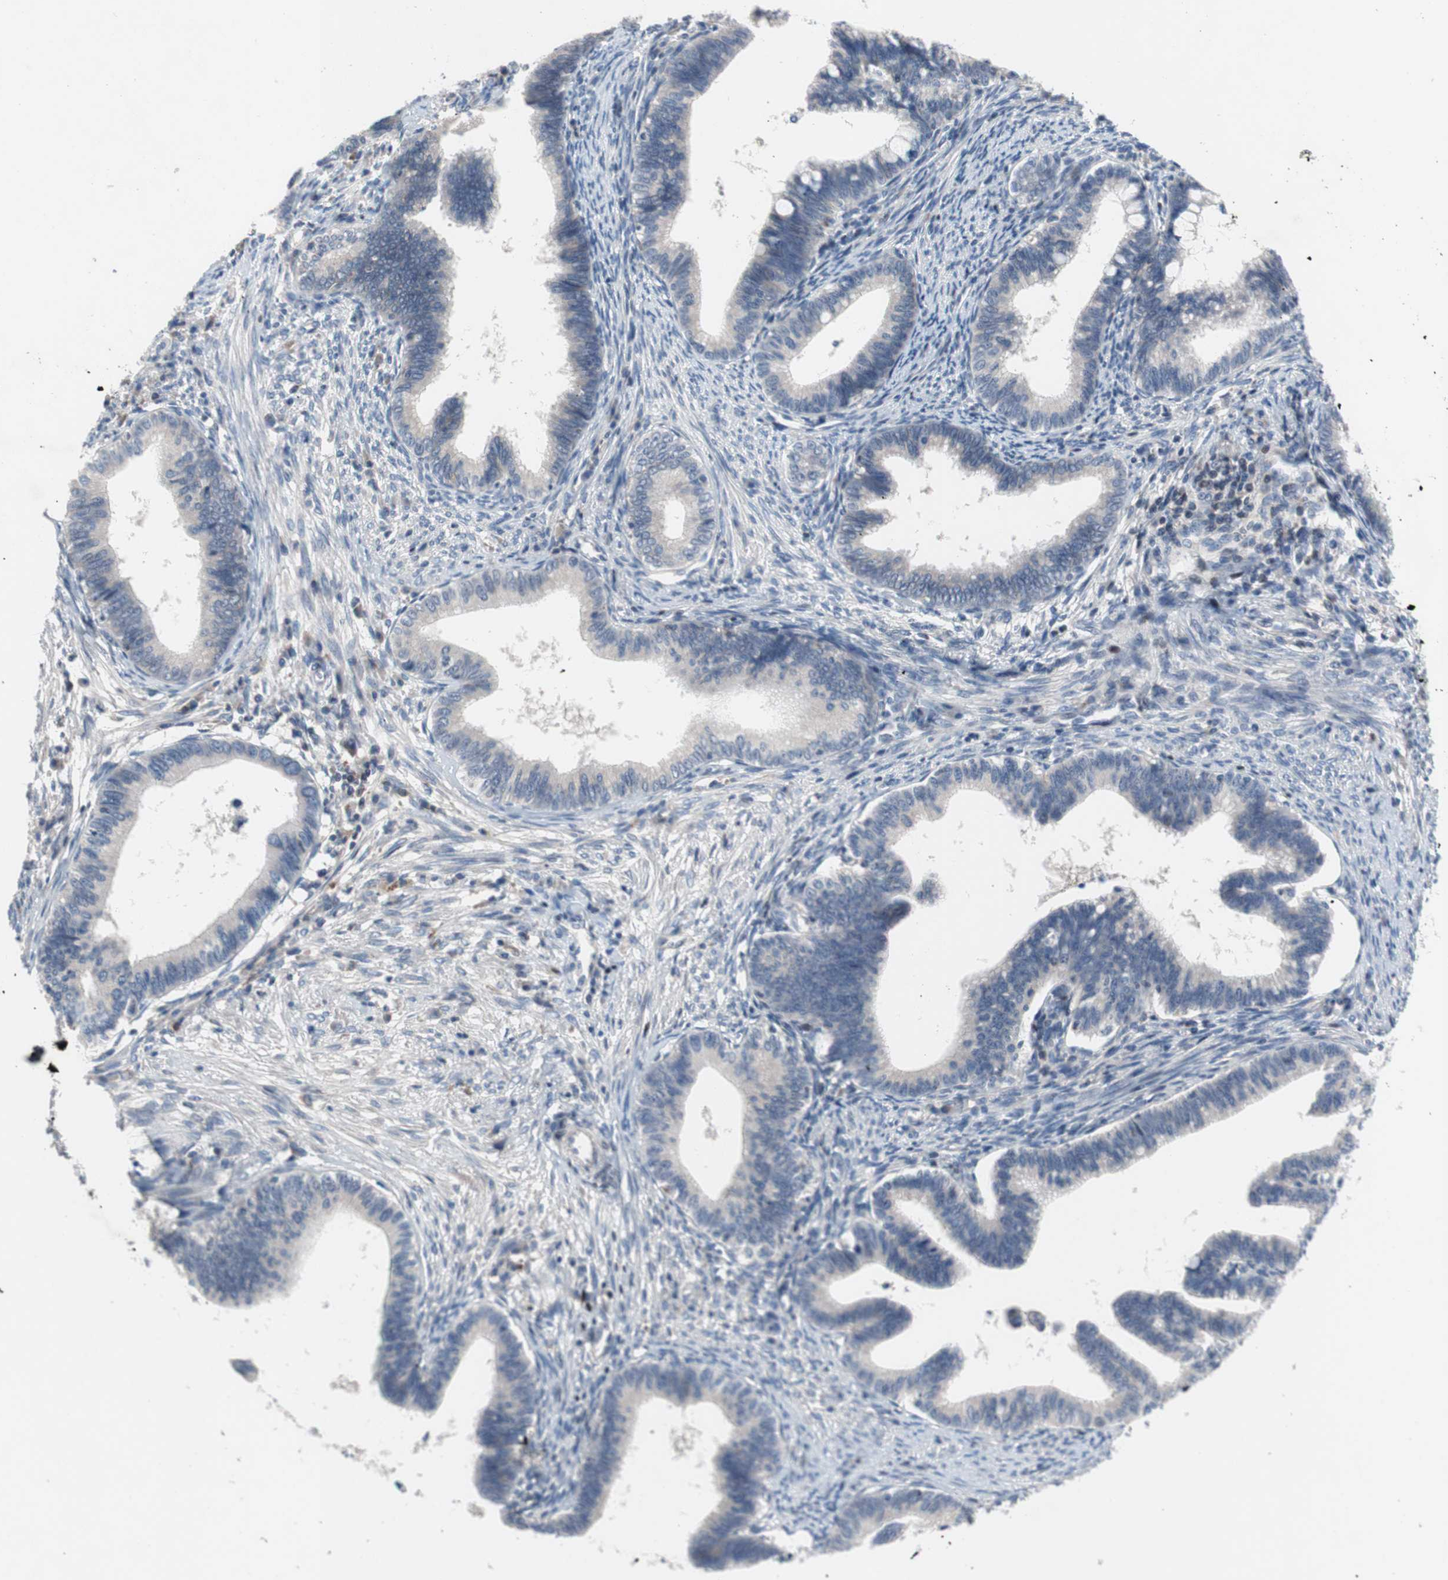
{"staining": {"intensity": "negative", "quantity": "none", "location": "none"}, "tissue": "cervical cancer", "cell_type": "Tumor cells", "image_type": "cancer", "snomed": [{"axis": "morphology", "description": "Adenocarcinoma, NOS"}, {"axis": "topography", "description": "Cervix"}], "caption": "Tumor cells show no significant staining in cervical cancer (adenocarcinoma). (IHC, brightfield microscopy, high magnification).", "gene": "MUTYH", "patient": {"sex": "female", "age": 36}}